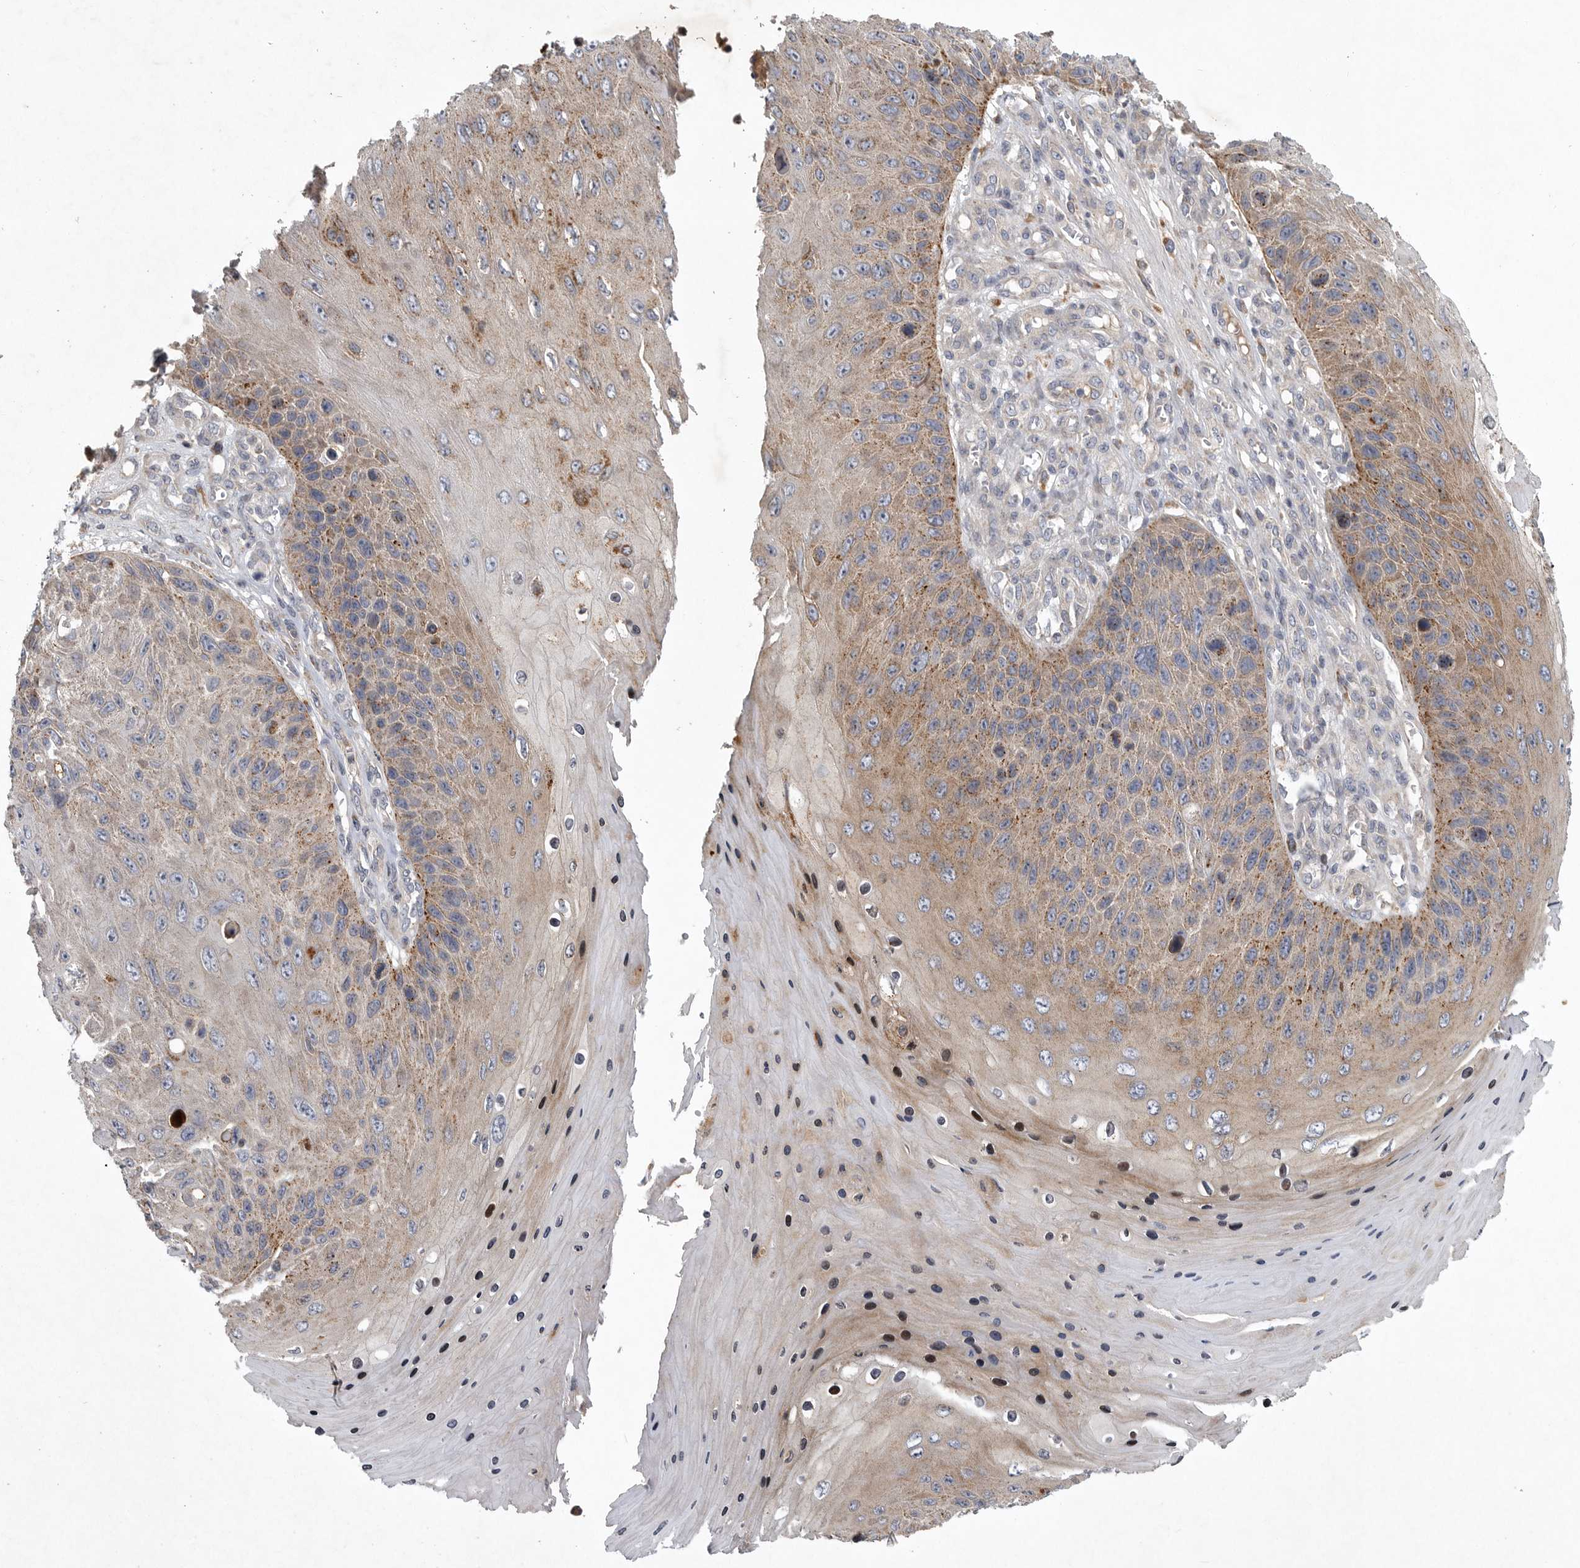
{"staining": {"intensity": "moderate", "quantity": "25%-75%", "location": "cytoplasmic/membranous"}, "tissue": "skin cancer", "cell_type": "Tumor cells", "image_type": "cancer", "snomed": [{"axis": "morphology", "description": "Squamous cell carcinoma, NOS"}, {"axis": "topography", "description": "Skin"}], "caption": "DAB (3,3'-diaminobenzidine) immunohistochemical staining of human squamous cell carcinoma (skin) shows moderate cytoplasmic/membranous protein expression in approximately 25%-75% of tumor cells. Nuclei are stained in blue.", "gene": "LAMTOR3", "patient": {"sex": "female", "age": 88}}